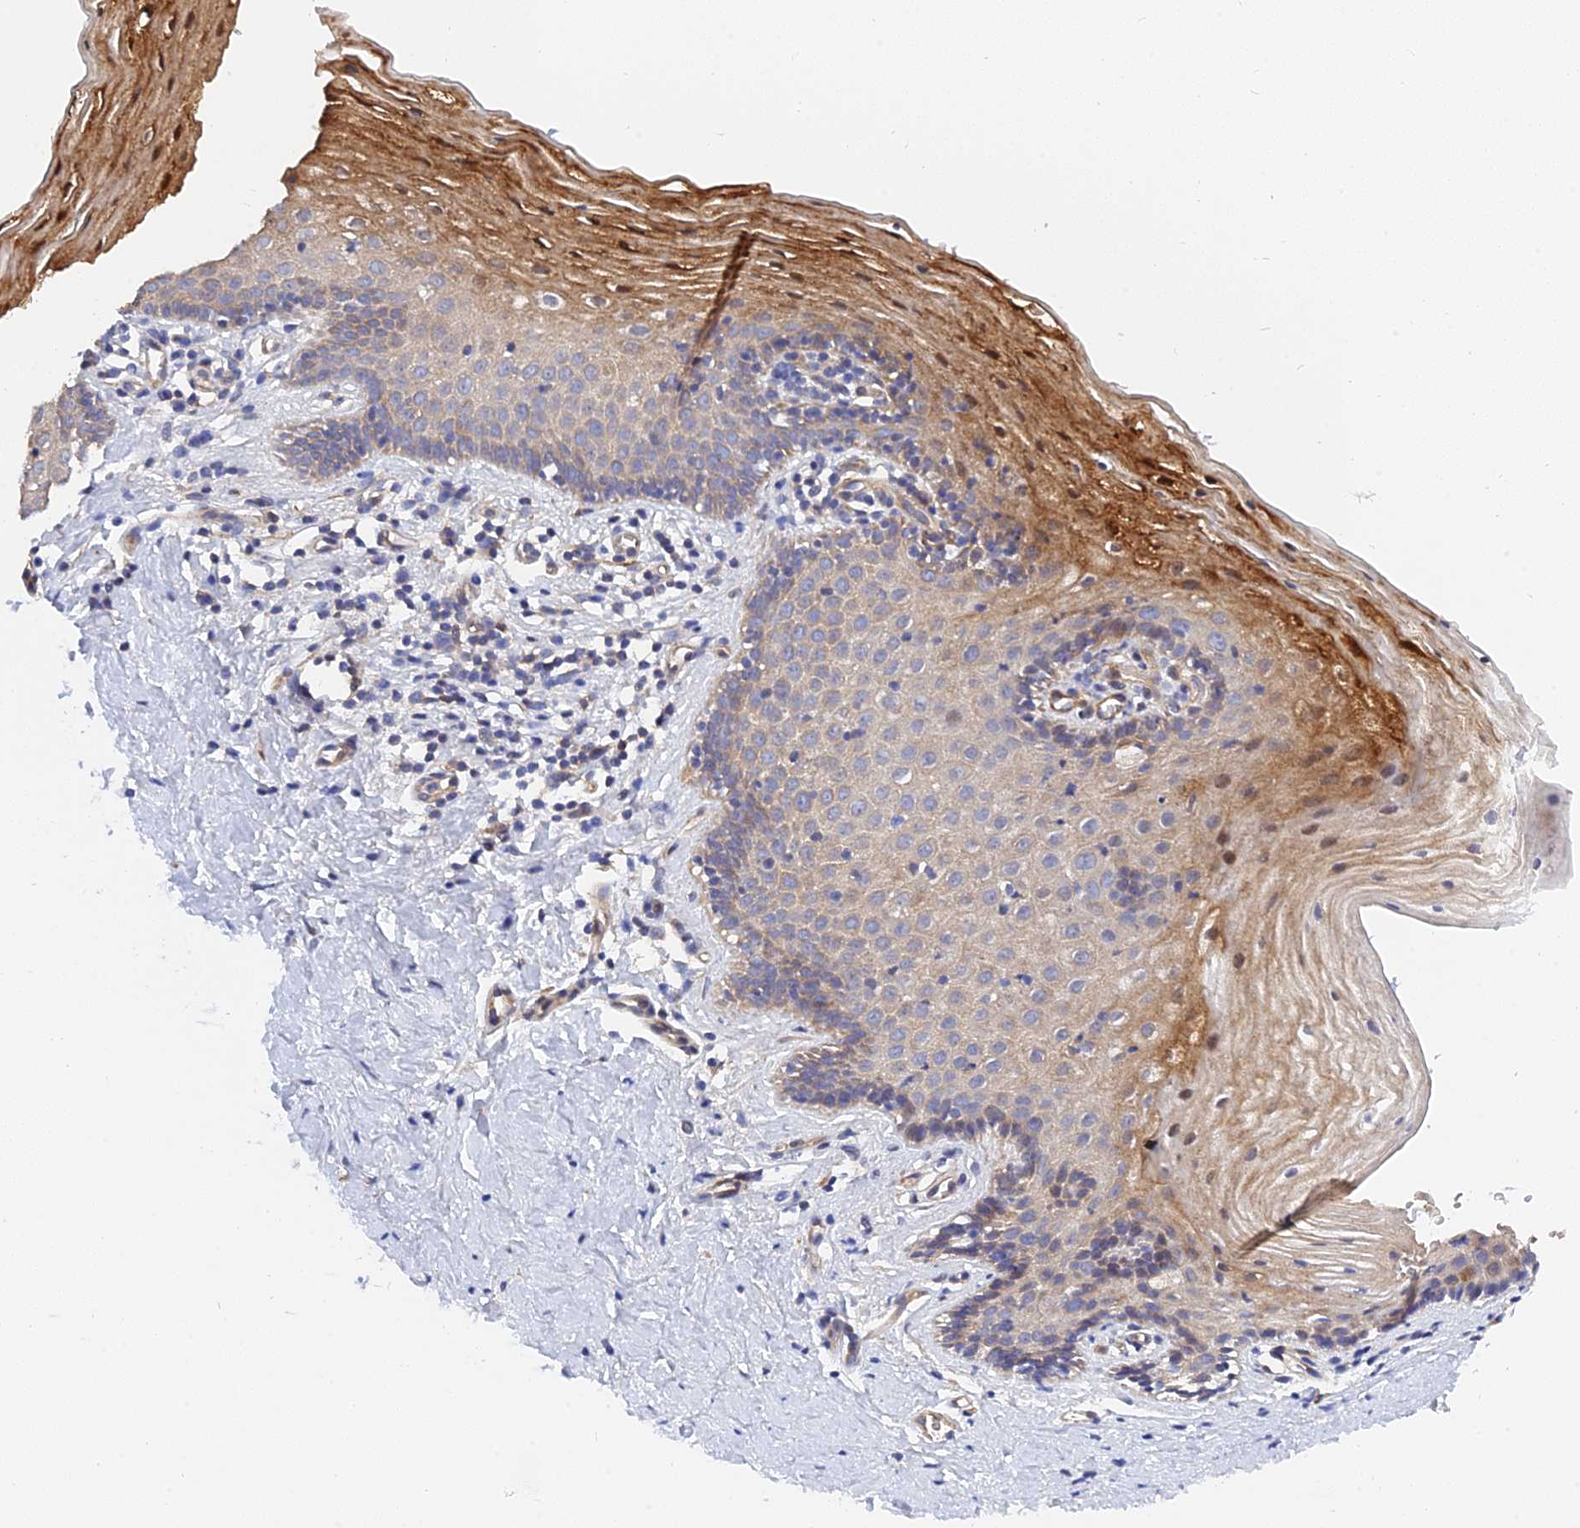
{"staining": {"intensity": "moderate", "quantity": "<25%", "location": "cytoplasmic/membranous,nuclear"}, "tissue": "vagina", "cell_type": "Squamous epithelial cells", "image_type": "normal", "snomed": [{"axis": "morphology", "description": "Normal tissue, NOS"}, {"axis": "topography", "description": "Vagina"}], "caption": "There is low levels of moderate cytoplasmic/membranous,nuclear positivity in squamous epithelial cells of unremarkable vagina, as demonstrated by immunohistochemical staining (brown color).", "gene": "MRPL35", "patient": {"sex": "female", "age": 32}}